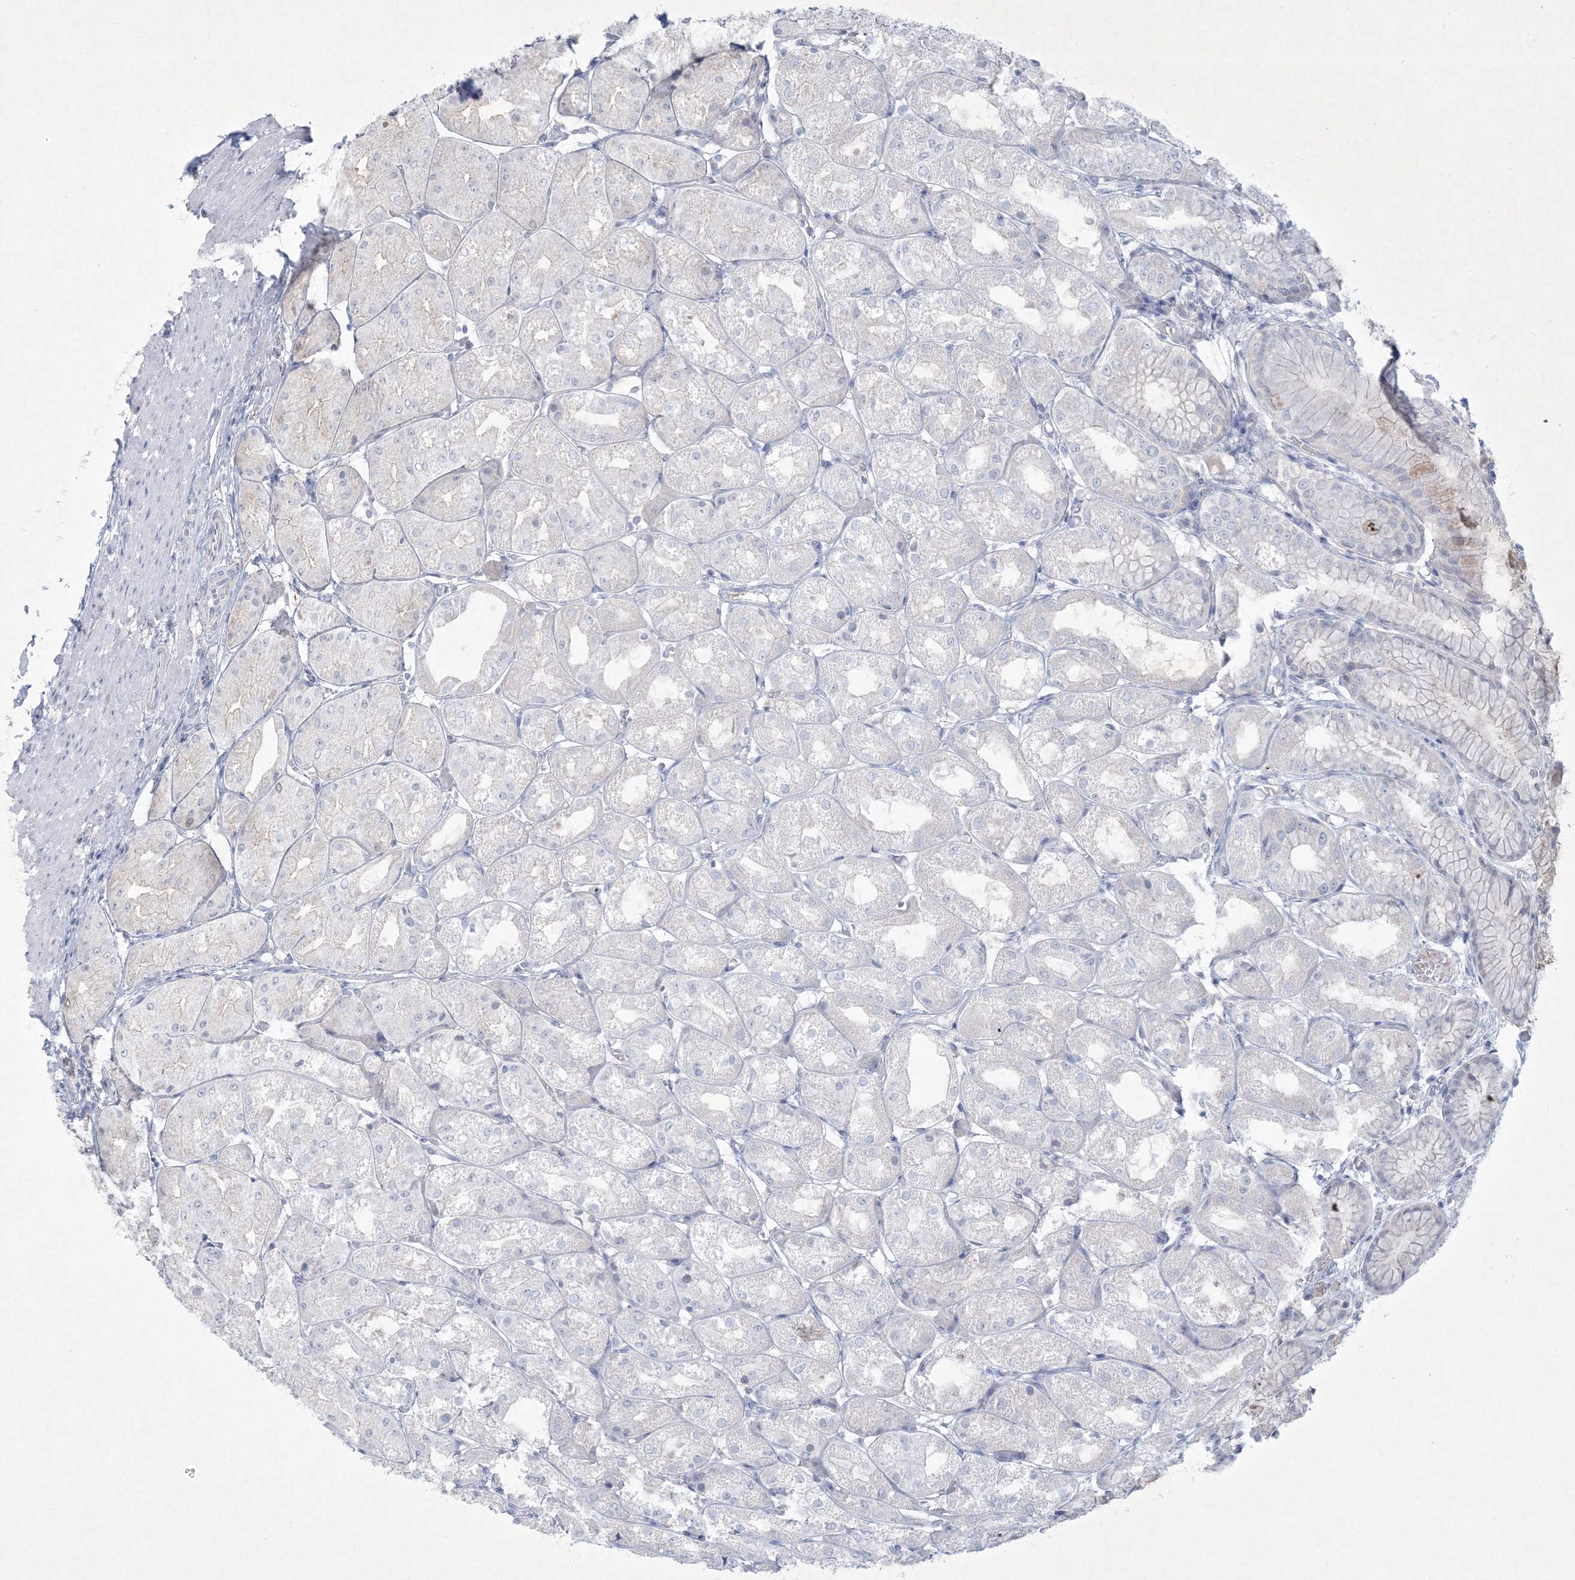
{"staining": {"intensity": "negative", "quantity": "none", "location": "none"}, "tissue": "stomach", "cell_type": "Glandular cells", "image_type": "normal", "snomed": [{"axis": "morphology", "description": "Normal tissue, NOS"}, {"axis": "topography", "description": "Stomach, upper"}], "caption": "Stomach was stained to show a protein in brown. There is no significant staining in glandular cells. Nuclei are stained in blue.", "gene": "CCDC24", "patient": {"sex": "male", "age": 72}}